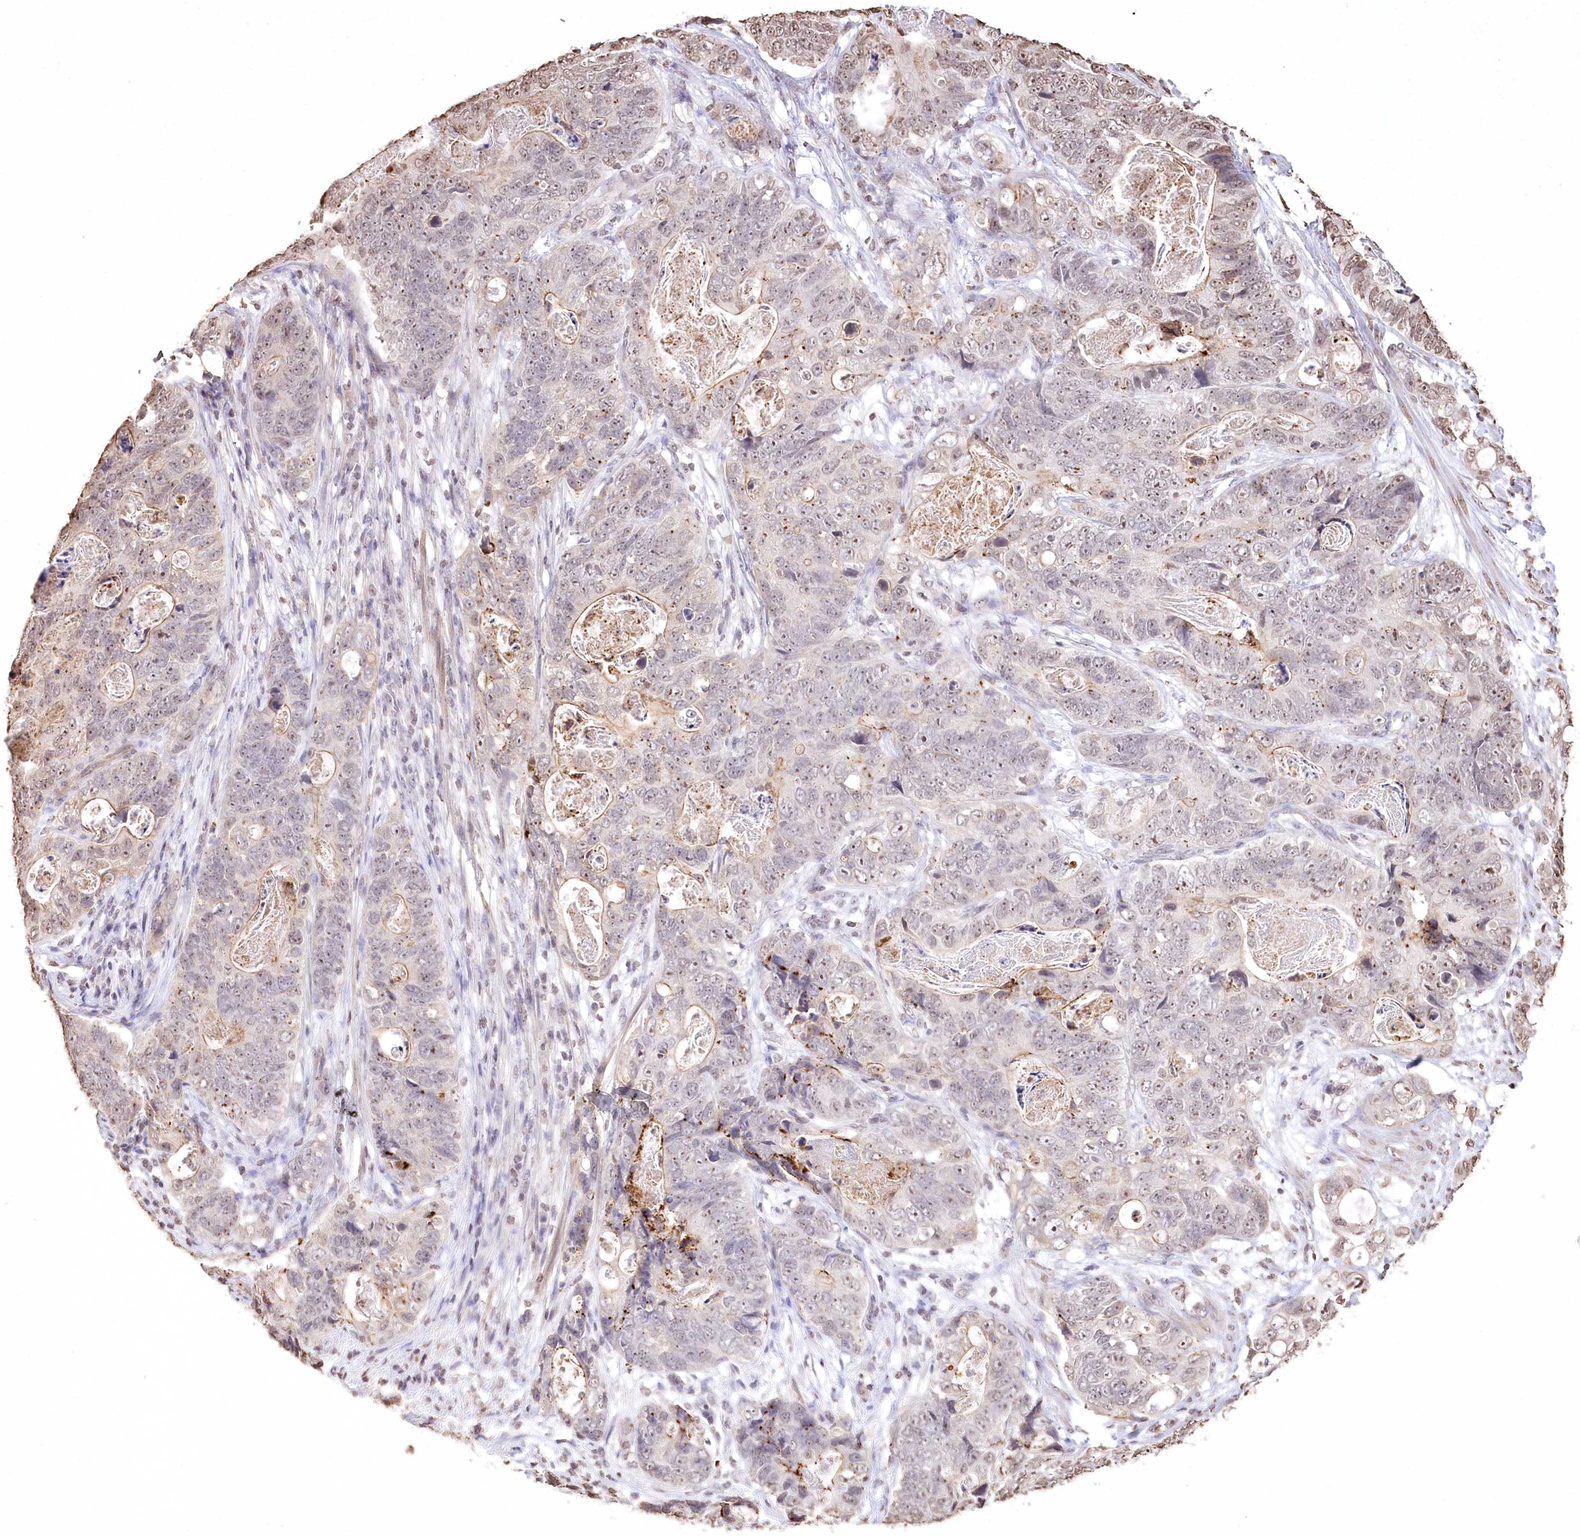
{"staining": {"intensity": "weak", "quantity": "25%-75%", "location": "cytoplasmic/membranous,nuclear"}, "tissue": "stomach cancer", "cell_type": "Tumor cells", "image_type": "cancer", "snomed": [{"axis": "morphology", "description": "Normal tissue, NOS"}, {"axis": "morphology", "description": "Adenocarcinoma, NOS"}, {"axis": "topography", "description": "Stomach"}], "caption": "Weak cytoplasmic/membranous and nuclear protein positivity is present in about 25%-75% of tumor cells in stomach cancer.", "gene": "DMXL1", "patient": {"sex": "female", "age": 89}}